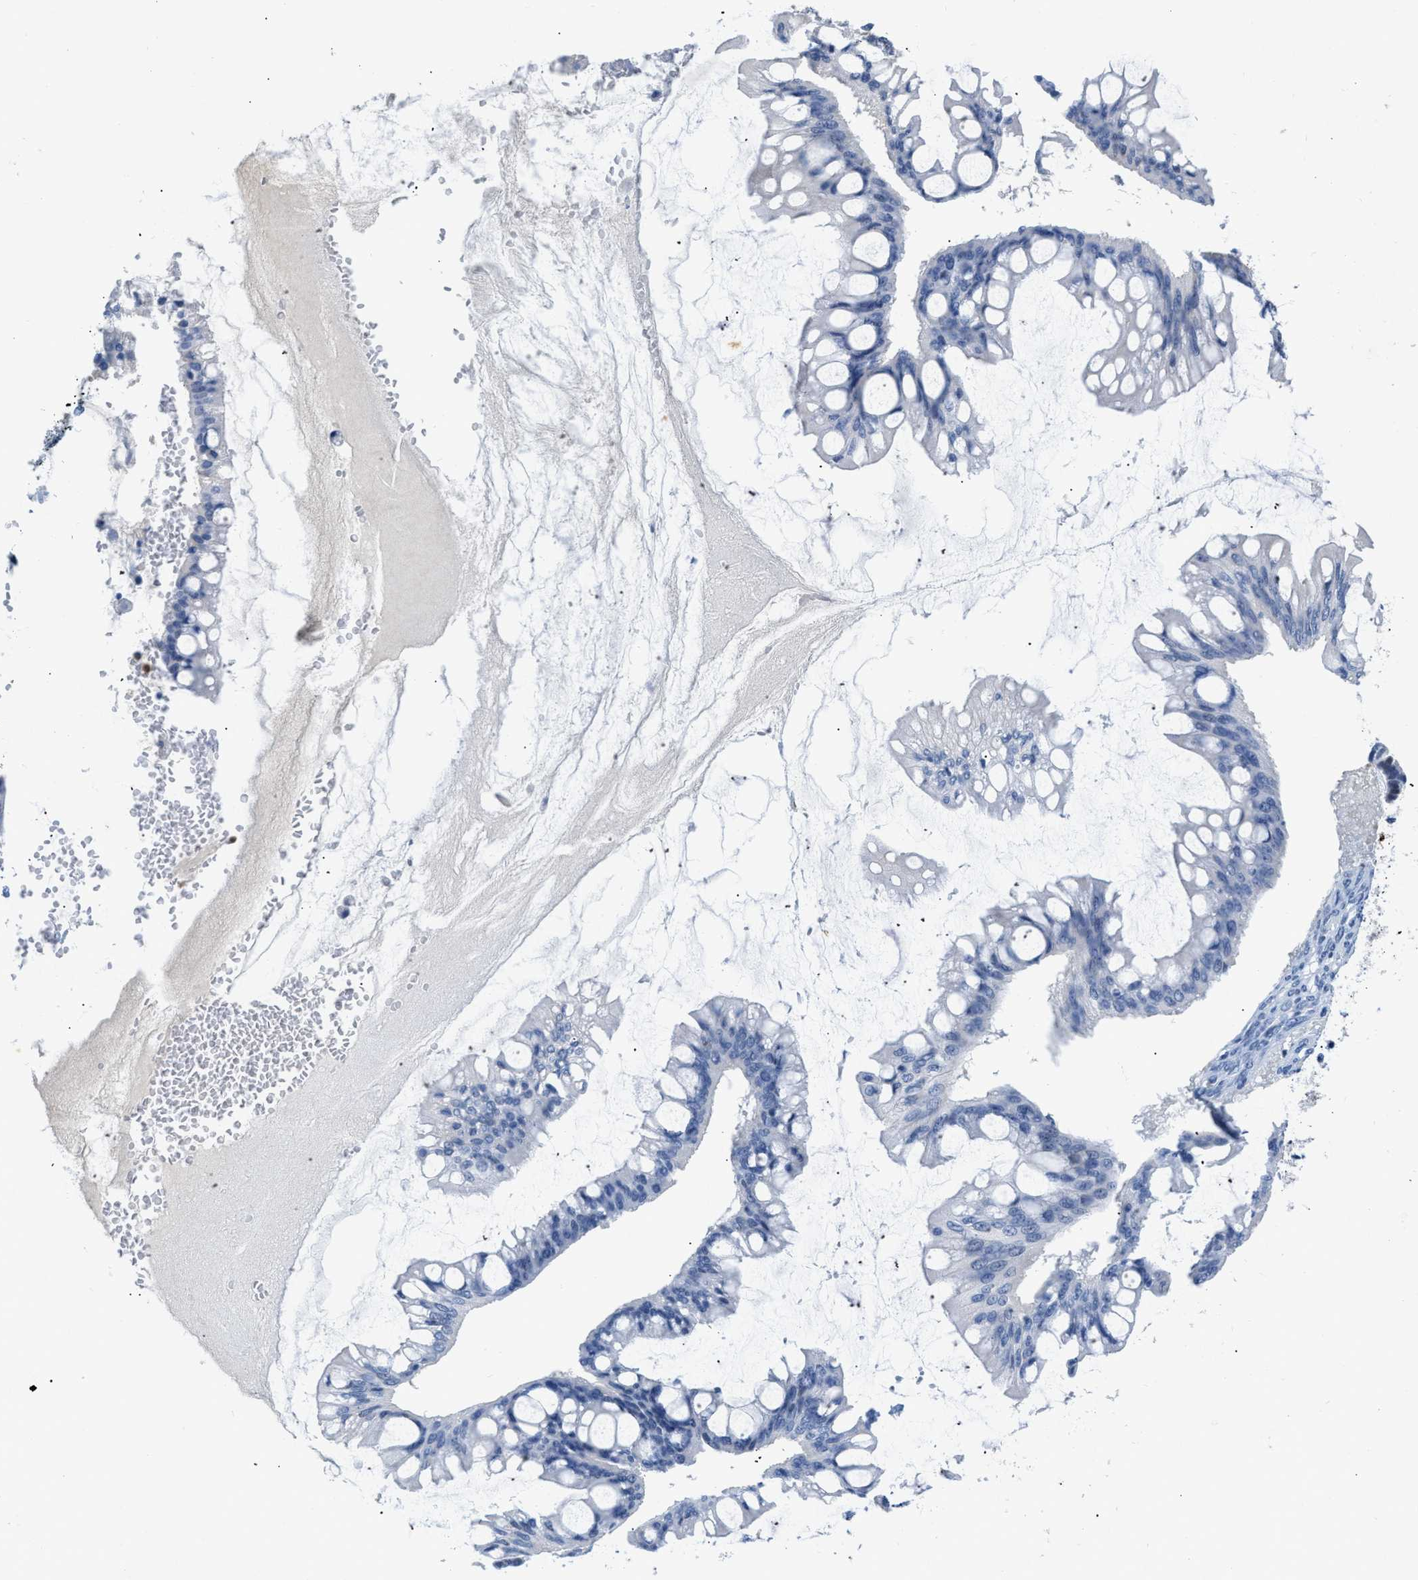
{"staining": {"intensity": "negative", "quantity": "none", "location": "none"}, "tissue": "ovarian cancer", "cell_type": "Tumor cells", "image_type": "cancer", "snomed": [{"axis": "morphology", "description": "Cystadenocarcinoma, mucinous, NOS"}, {"axis": "topography", "description": "Ovary"}], "caption": "Histopathology image shows no significant protein expression in tumor cells of ovarian cancer (mucinous cystadenocarcinoma).", "gene": "BOLL", "patient": {"sex": "female", "age": 73}}